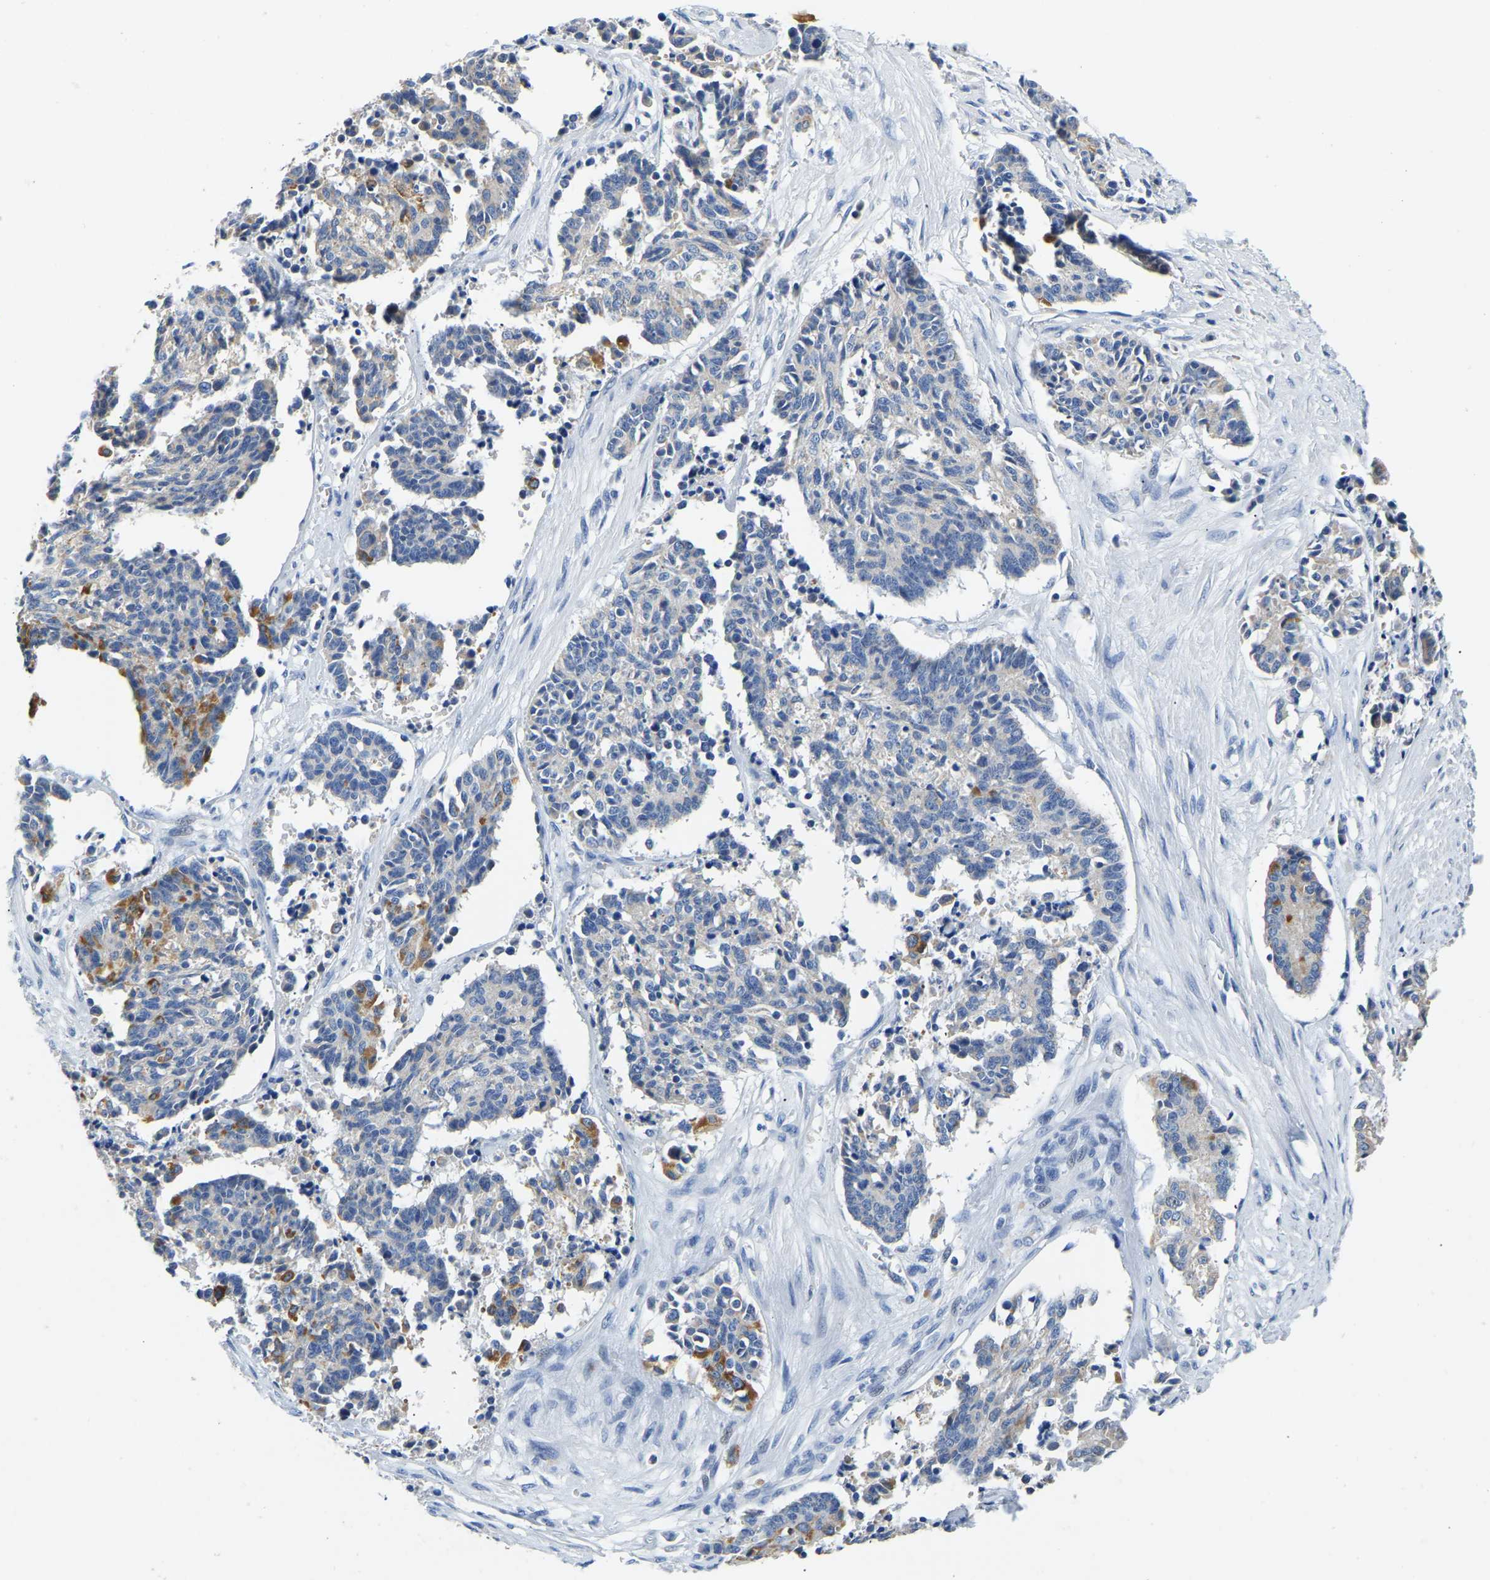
{"staining": {"intensity": "moderate", "quantity": "<25%", "location": "cytoplasmic/membranous"}, "tissue": "cervical cancer", "cell_type": "Tumor cells", "image_type": "cancer", "snomed": [{"axis": "morphology", "description": "Squamous cell carcinoma, NOS"}, {"axis": "topography", "description": "Cervix"}], "caption": "A histopathology image of cervical cancer (squamous cell carcinoma) stained for a protein reveals moderate cytoplasmic/membranous brown staining in tumor cells.", "gene": "PCK2", "patient": {"sex": "female", "age": 35}}